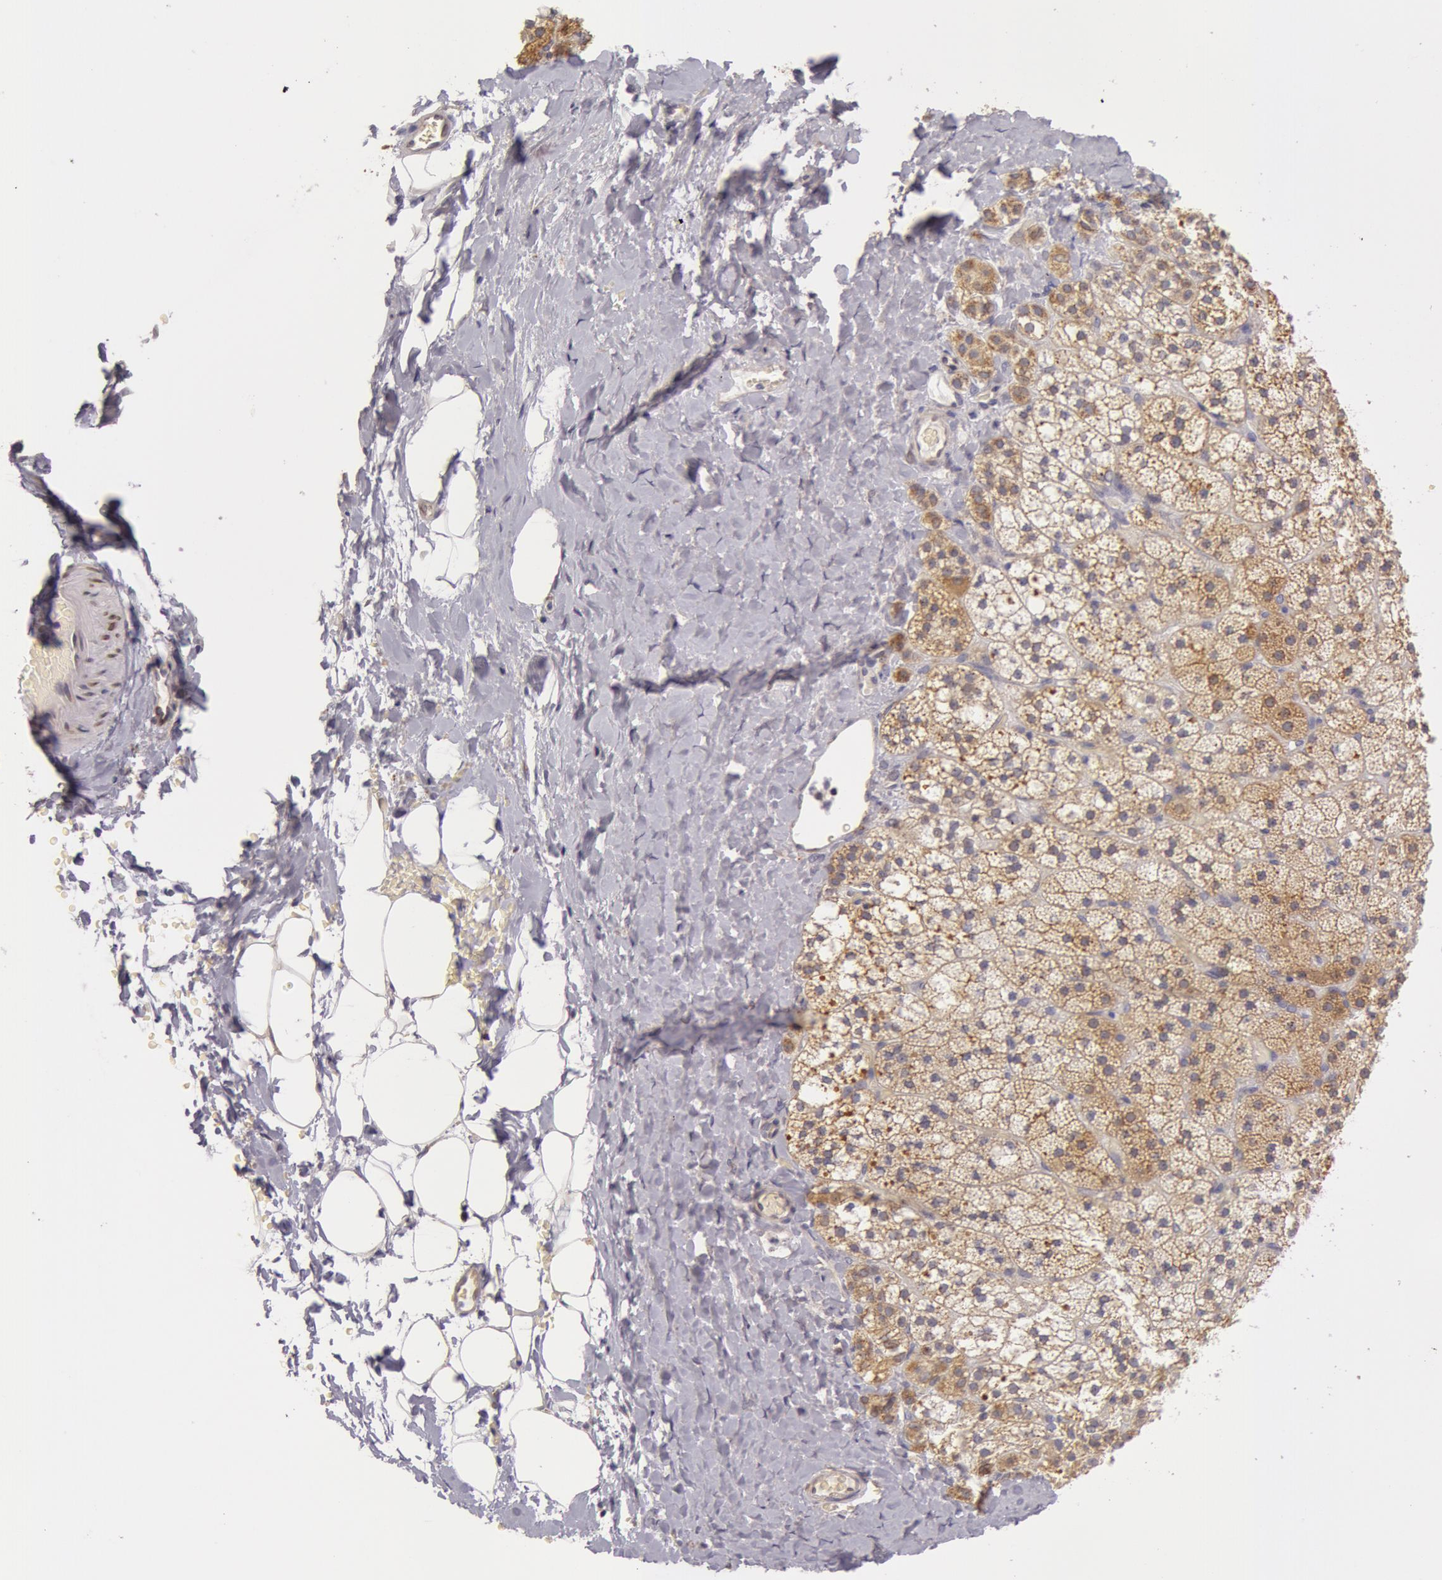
{"staining": {"intensity": "weak", "quantity": ">75%", "location": "cytoplasmic/membranous"}, "tissue": "adrenal gland", "cell_type": "Glandular cells", "image_type": "normal", "snomed": [{"axis": "morphology", "description": "Normal tissue, NOS"}, {"axis": "topography", "description": "Adrenal gland"}], "caption": "Immunohistochemistry (DAB (3,3'-diaminobenzidine)) staining of benign adrenal gland reveals weak cytoplasmic/membranous protein expression in approximately >75% of glandular cells.", "gene": "KRT18", "patient": {"sex": "male", "age": 53}}